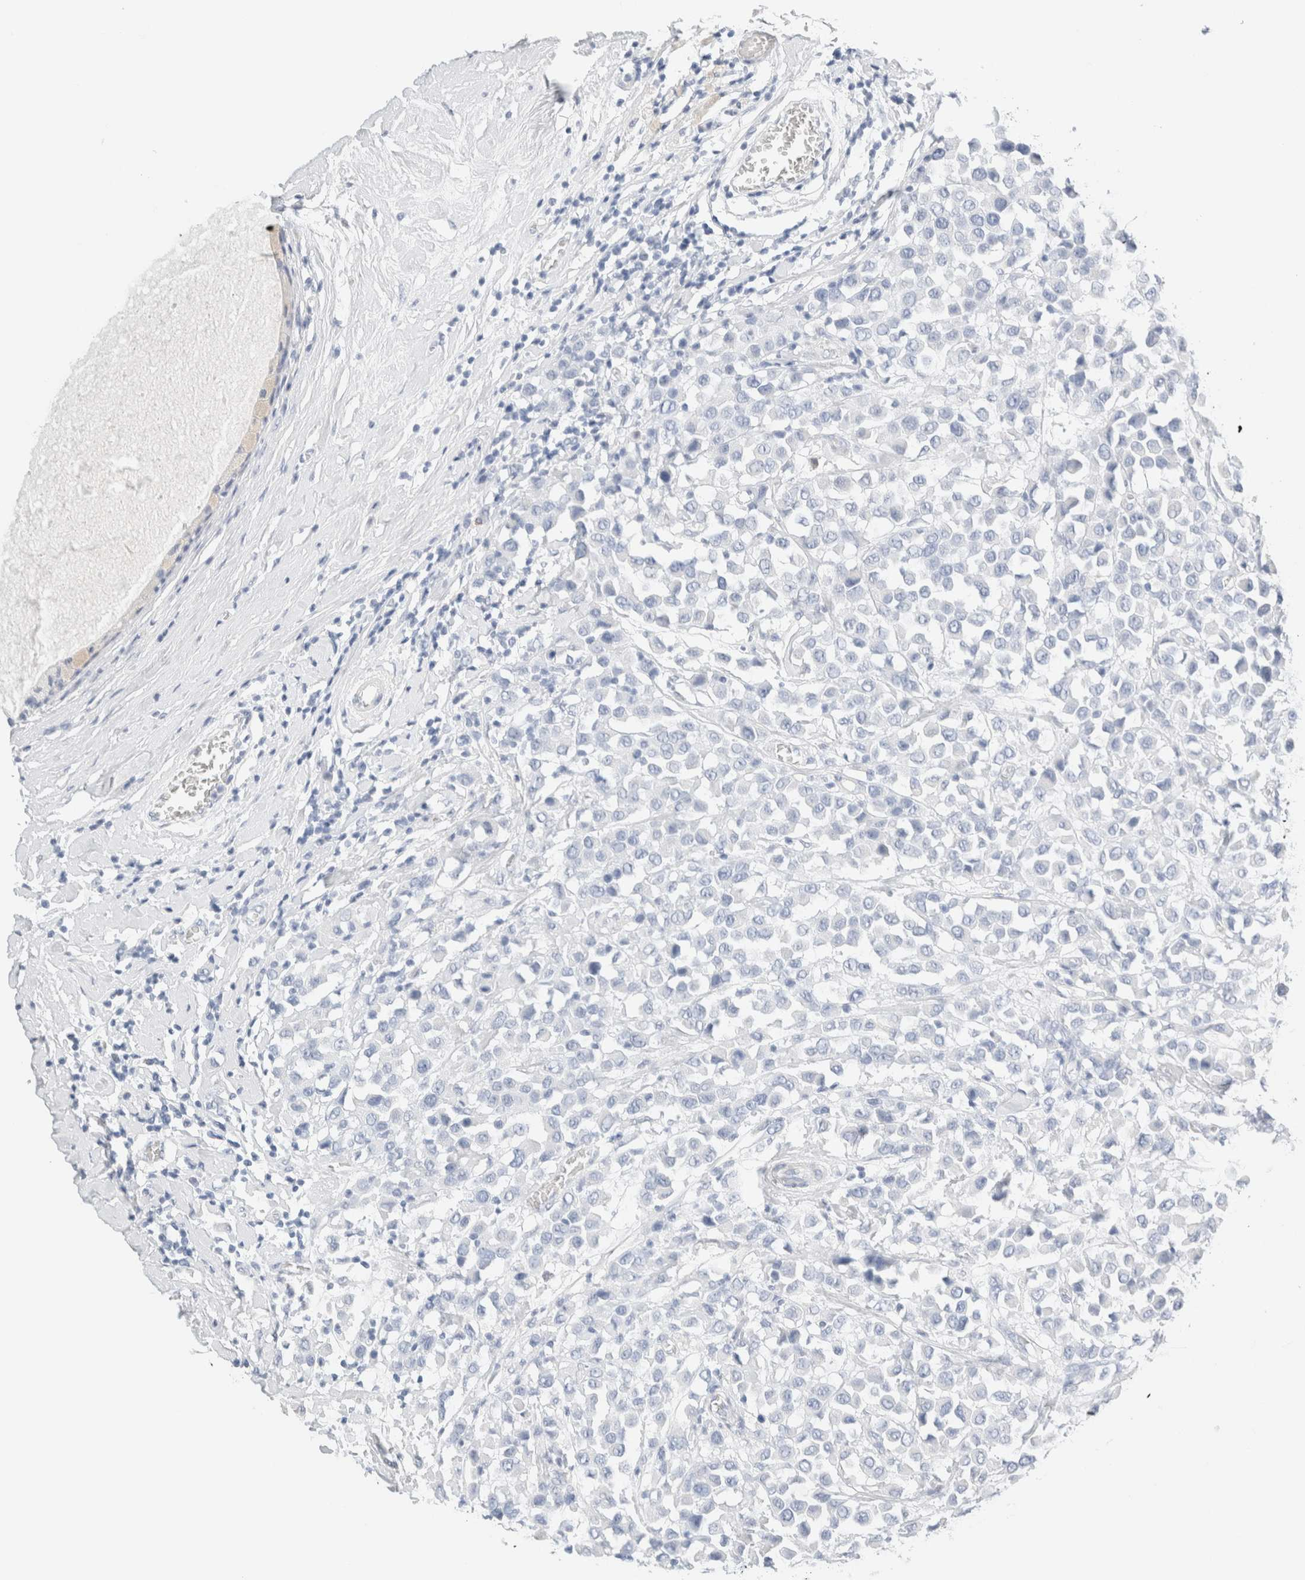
{"staining": {"intensity": "negative", "quantity": "none", "location": "none"}, "tissue": "breast cancer", "cell_type": "Tumor cells", "image_type": "cancer", "snomed": [{"axis": "morphology", "description": "Duct carcinoma"}, {"axis": "topography", "description": "Breast"}], "caption": "Human breast cancer (intraductal carcinoma) stained for a protein using IHC demonstrates no expression in tumor cells.", "gene": "DPYS", "patient": {"sex": "female", "age": 61}}